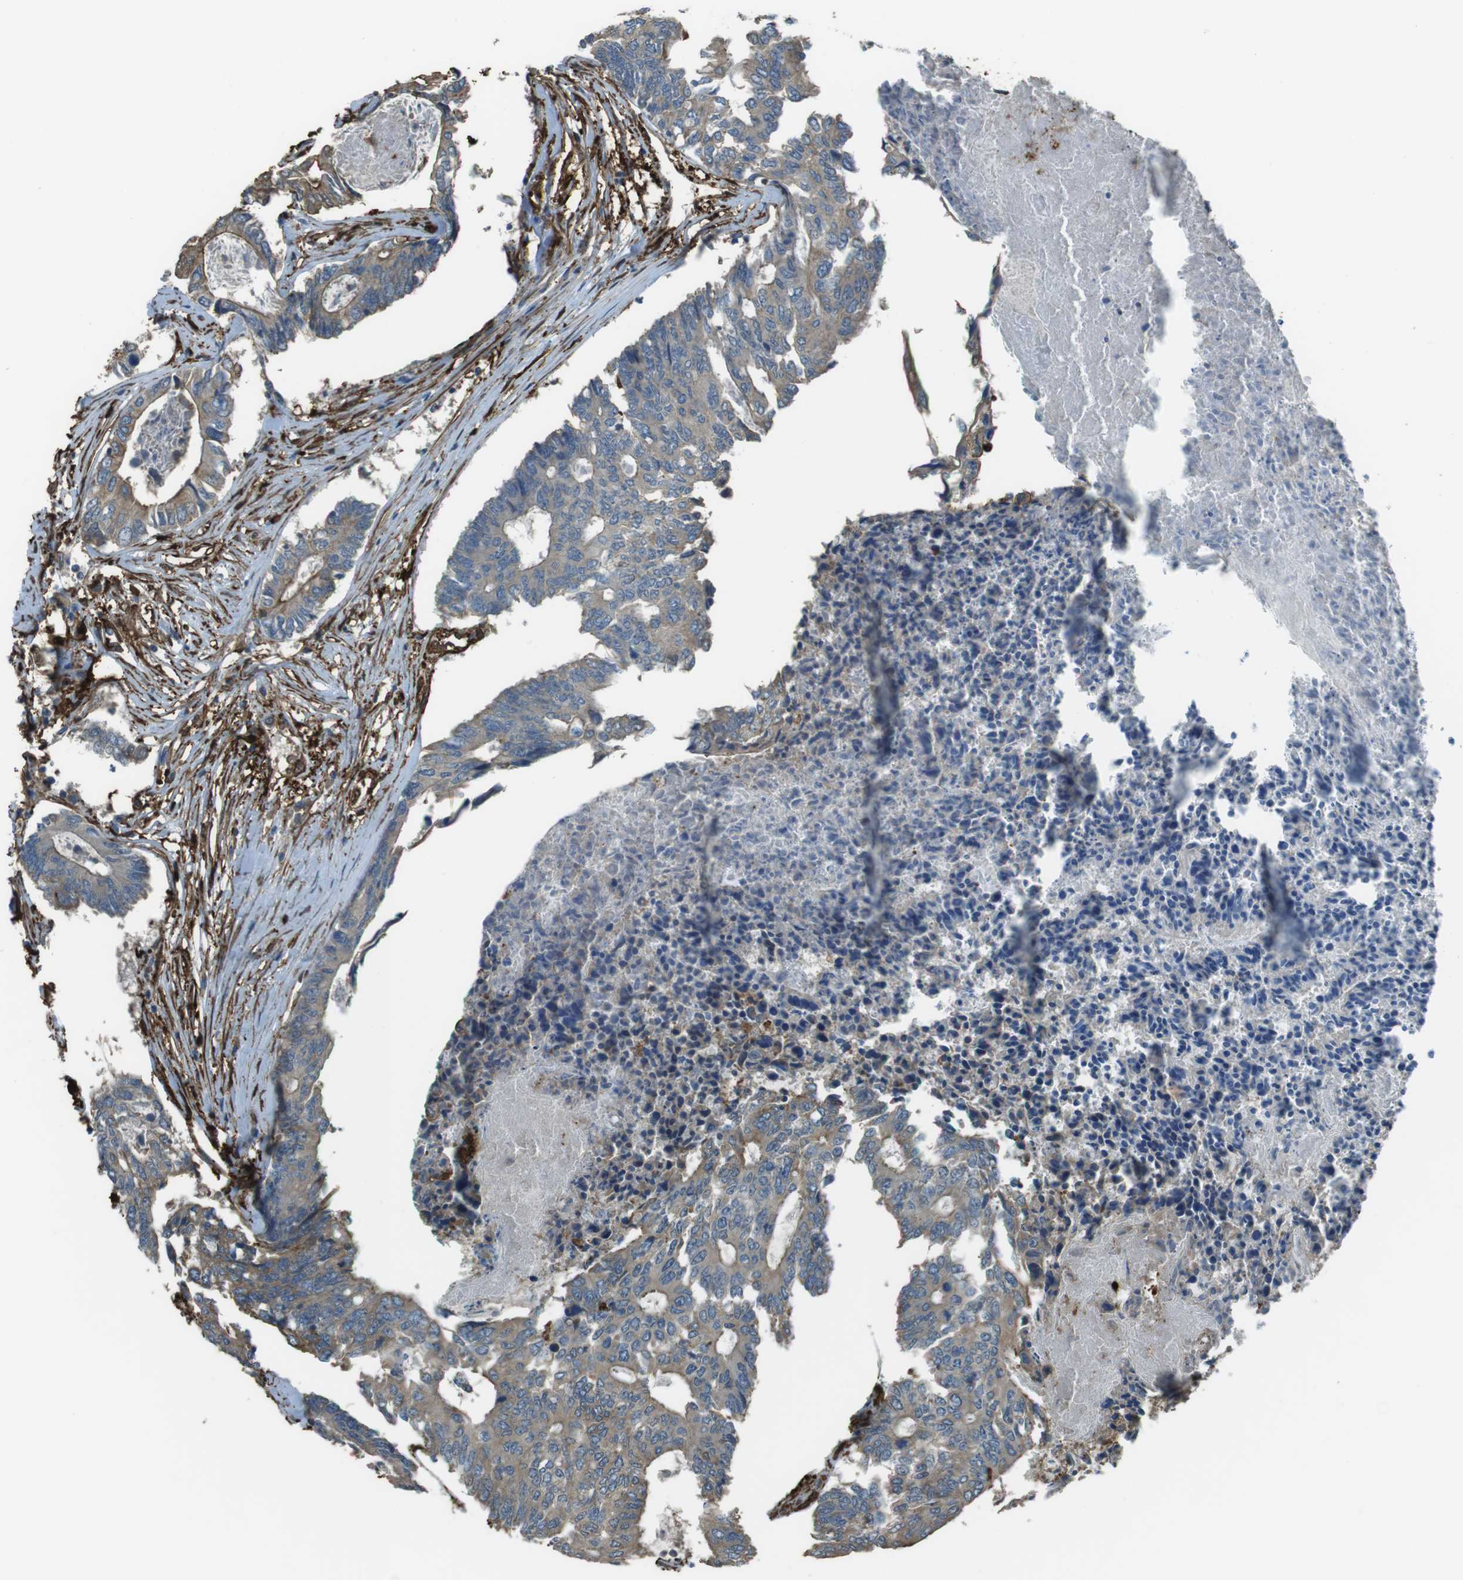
{"staining": {"intensity": "moderate", "quantity": ">75%", "location": "cytoplasmic/membranous"}, "tissue": "colorectal cancer", "cell_type": "Tumor cells", "image_type": "cancer", "snomed": [{"axis": "morphology", "description": "Adenocarcinoma, NOS"}, {"axis": "topography", "description": "Rectum"}], "caption": "Tumor cells exhibit medium levels of moderate cytoplasmic/membranous positivity in about >75% of cells in adenocarcinoma (colorectal). Immunohistochemistry stains the protein in brown and the nuclei are stained blue.", "gene": "SFT2D1", "patient": {"sex": "male", "age": 63}}